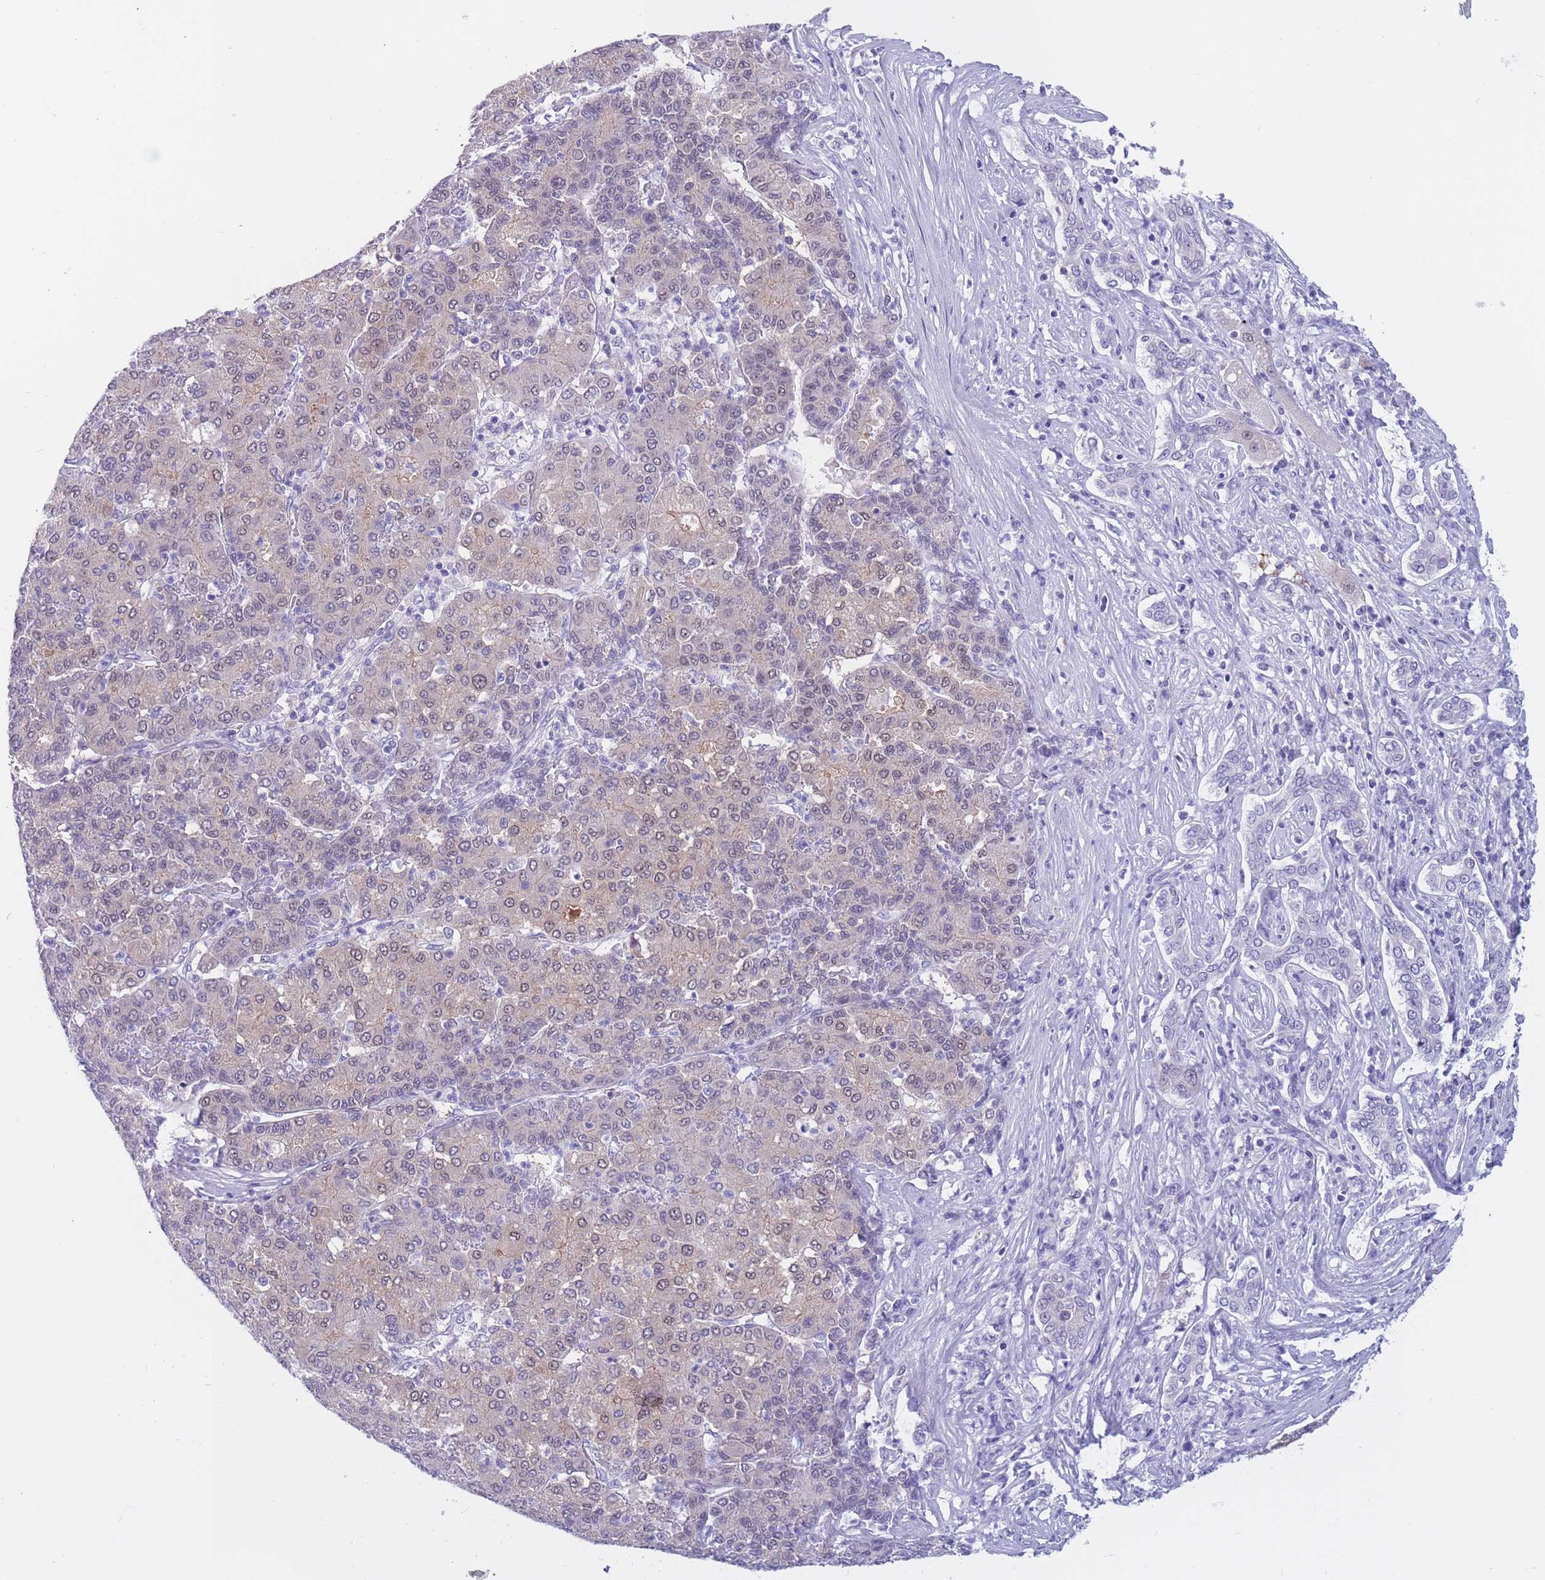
{"staining": {"intensity": "weak", "quantity": "25%-75%", "location": "nuclear"}, "tissue": "liver cancer", "cell_type": "Tumor cells", "image_type": "cancer", "snomed": [{"axis": "morphology", "description": "Carcinoma, Hepatocellular, NOS"}, {"axis": "topography", "description": "Liver"}], "caption": "Human hepatocellular carcinoma (liver) stained with a brown dye demonstrates weak nuclear positive expression in about 25%-75% of tumor cells.", "gene": "BOP1", "patient": {"sex": "male", "age": 65}}